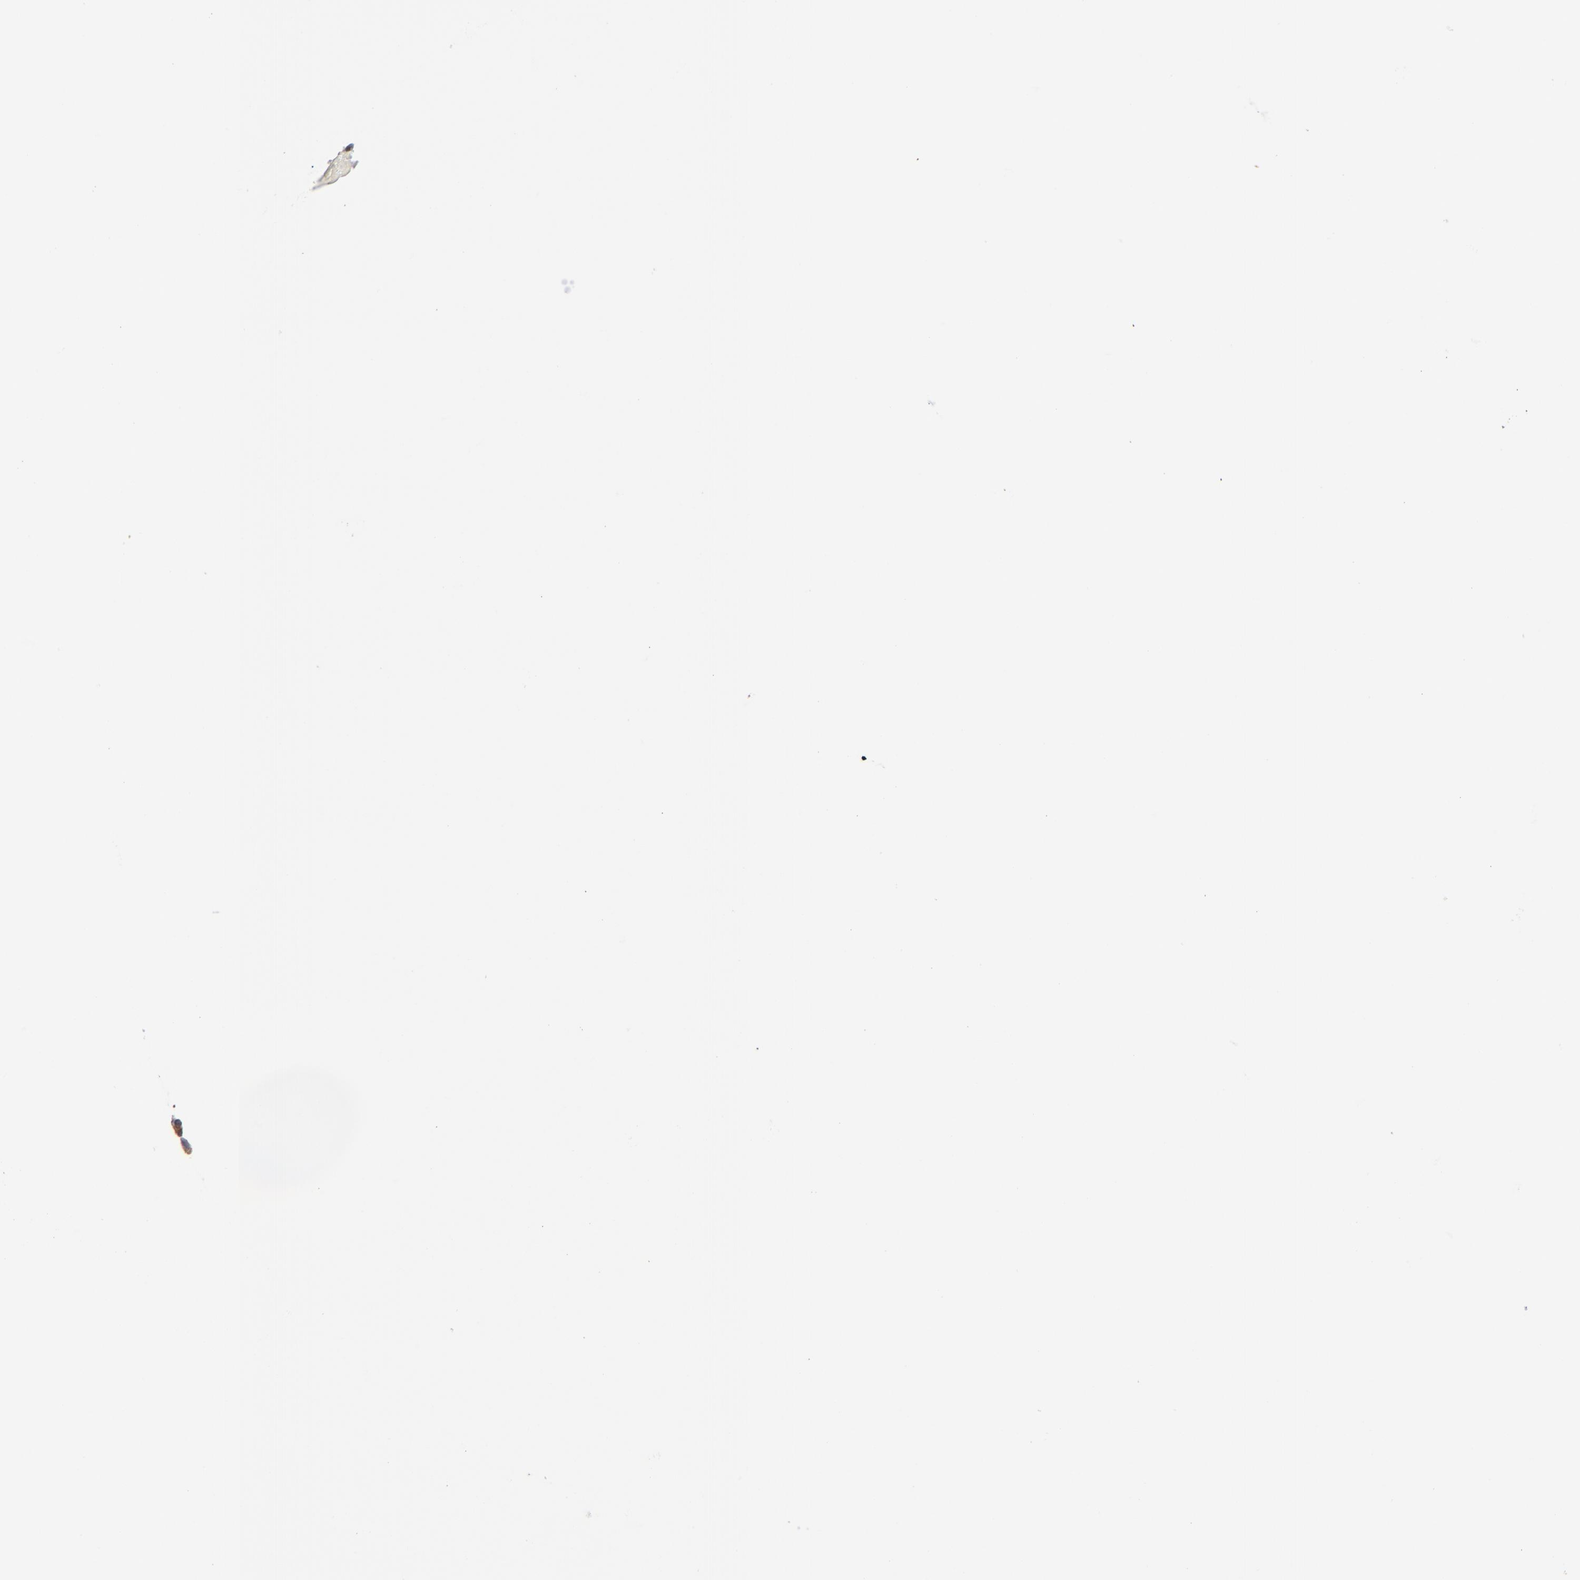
{"staining": {"intensity": "moderate", "quantity": "25%-75%", "location": "cytoplasmic/membranous"}, "tissue": "bone marrow", "cell_type": "Hematopoietic cells", "image_type": "normal", "snomed": [{"axis": "morphology", "description": "Normal tissue, NOS"}, {"axis": "topography", "description": "Bone marrow"}], "caption": "Immunohistochemical staining of benign bone marrow demonstrates moderate cytoplasmic/membranous protein positivity in about 25%-75% of hematopoietic cells. (Brightfield microscopy of DAB IHC at high magnification).", "gene": "POF1B", "patient": {"sex": "female", "age": 71}}